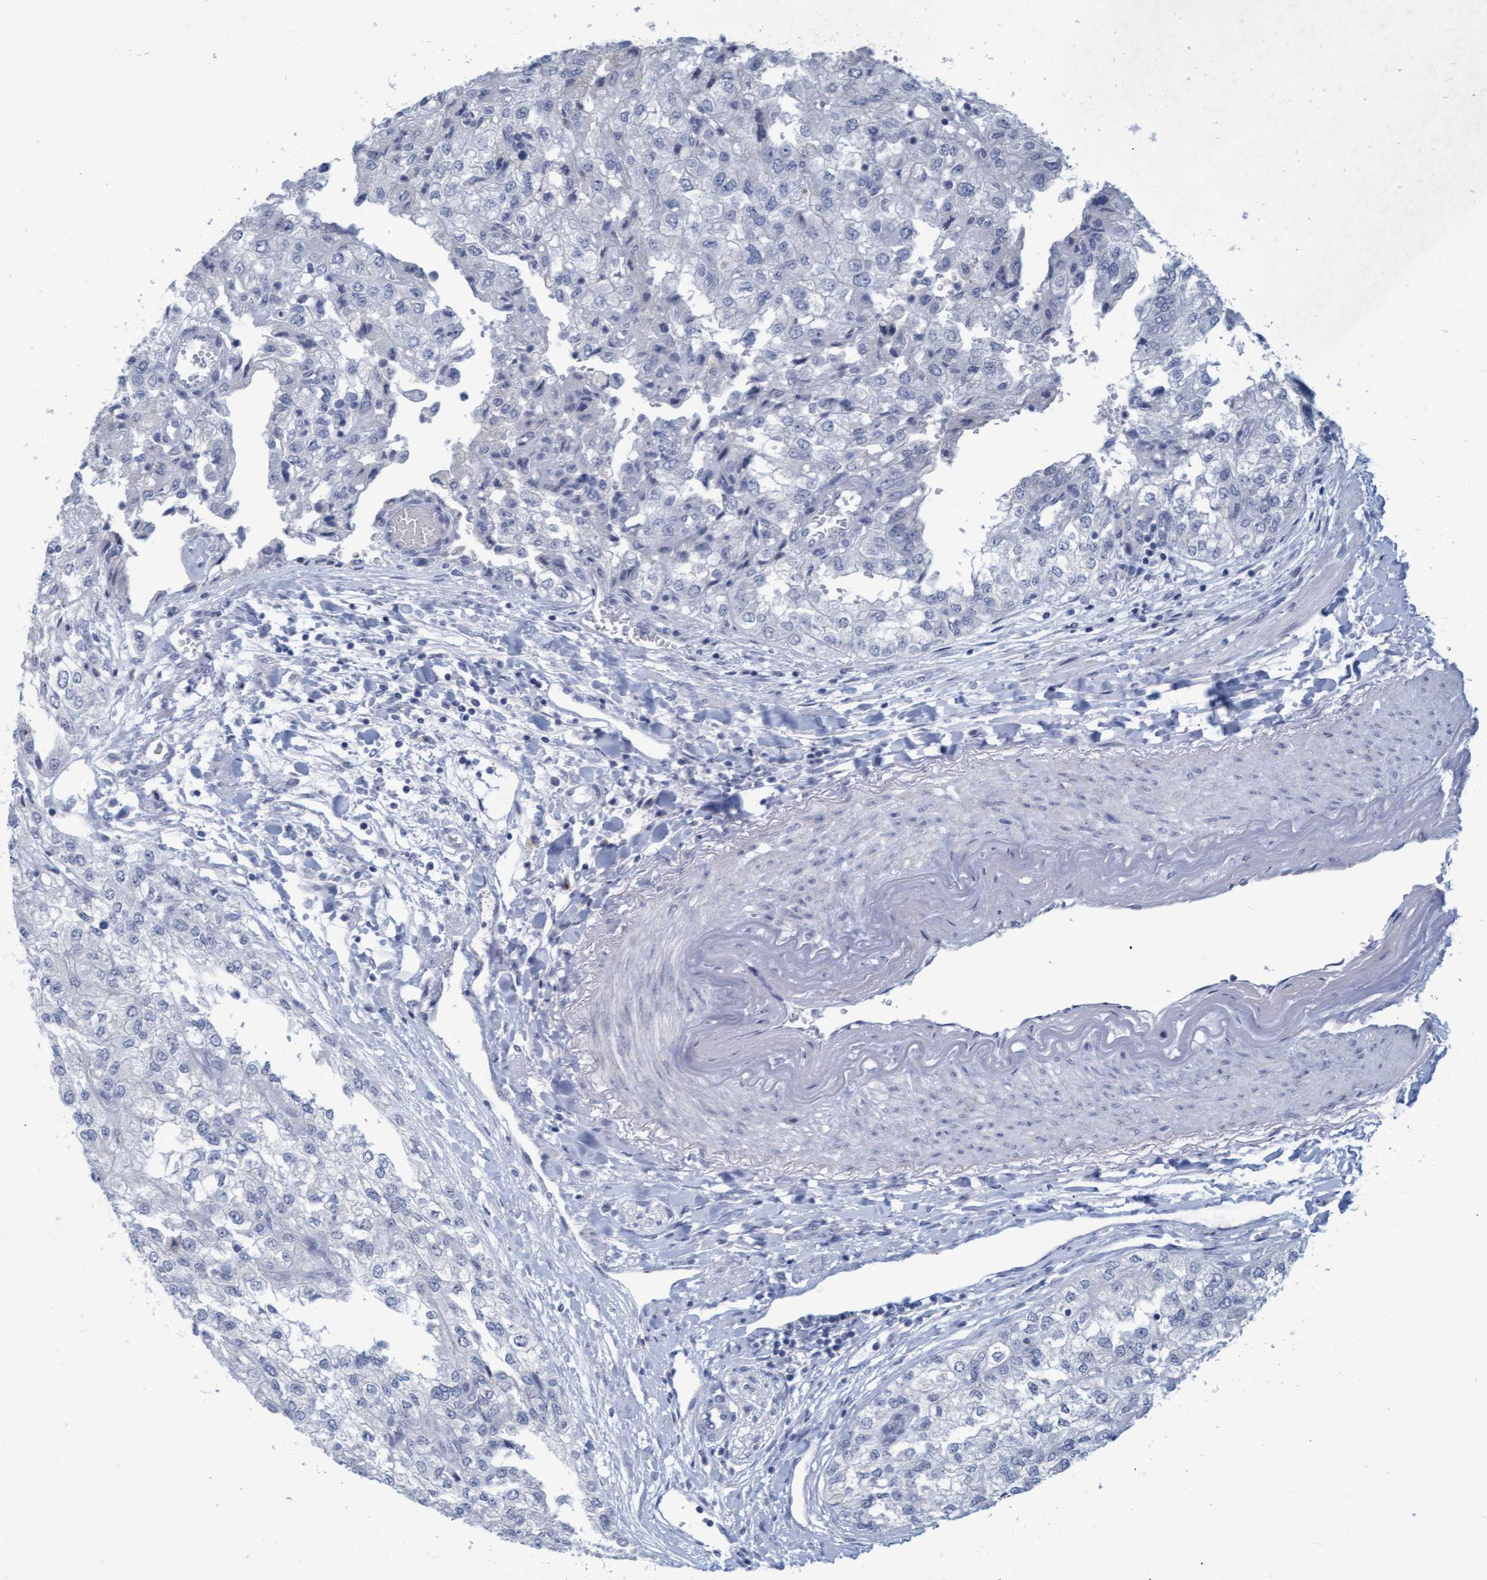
{"staining": {"intensity": "negative", "quantity": "none", "location": "none"}, "tissue": "renal cancer", "cell_type": "Tumor cells", "image_type": "cancer", "snomed": [{"axis": "morphology", "description": "Adenocarcinoma, NOS"}, {"axis": "topography", "description": "Kidney"}], "caption": "High power microscopy photomicrograph of an immunohistochemistry (IHC) micrograph of renal adenocarcinoma, revealing no significant positivity in tumor cells.", "gene": "PROCA1", "patient": {"sex": "female", "age": 54}}